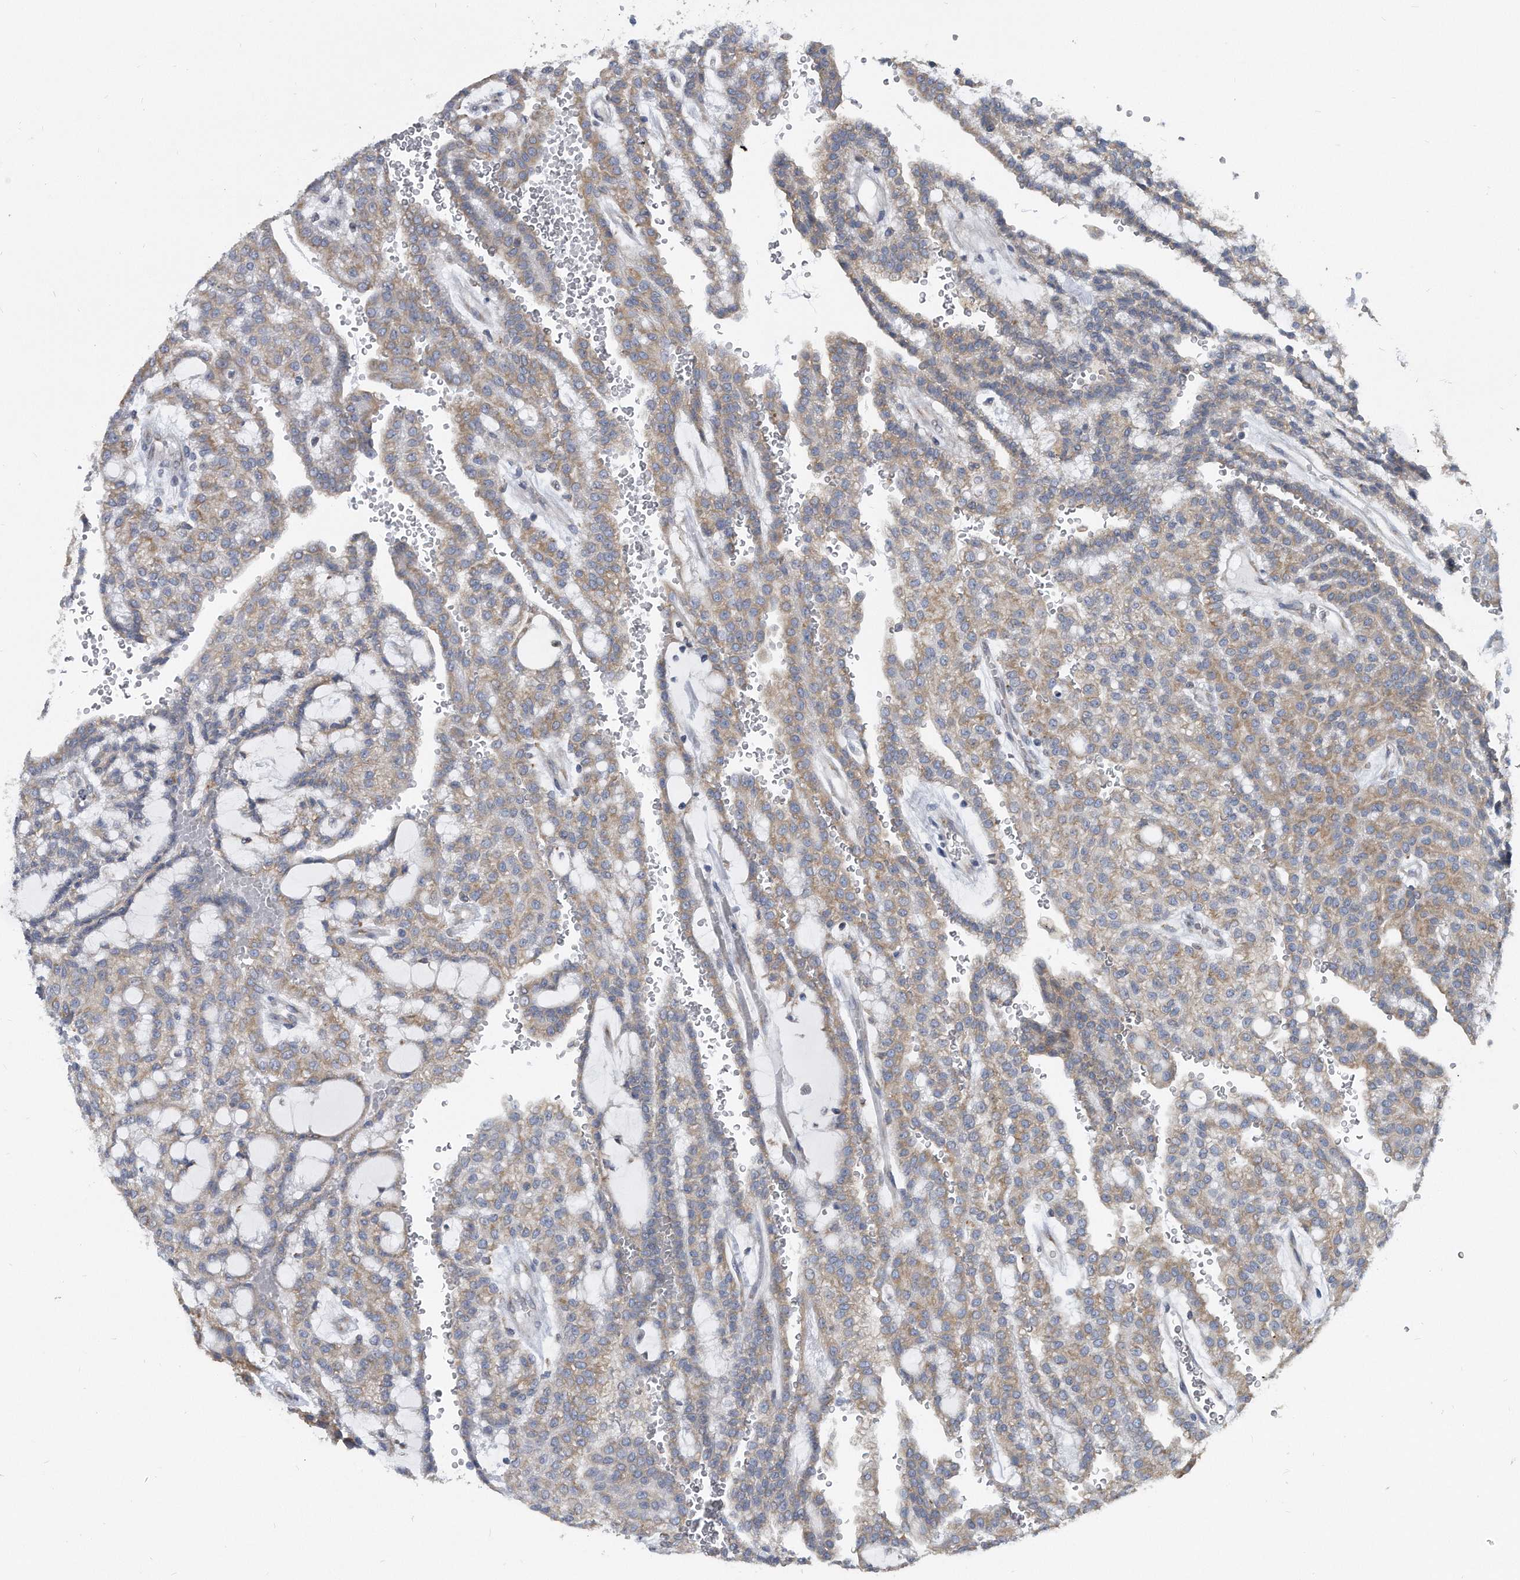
{"staining": {"intensity": "weak", "quantity": "25%-75%", "location": "cytoplasmic/membranous"}, "tissue": "renal cancer", "cell_type": "Tumor cells", "image_type": "cancer", "snomed": [{"axis": "morphology", "description": "Adenocarcinoma, NOS"}, {"axis": "topography", "description": "Kidney"}], "caption": "Brown immunohistochemical staining in adenocarcinoma (renal) demonstrates weak cytoplasmic/membranous positivity in approximately 25%-75% of tumor cells. (DAB (3,3'-diaminobenzidine) IHC with brightfield microscopy, high magnification).", "gene": "CCDC47", "patient": {"sex": "male", "age": 63}}